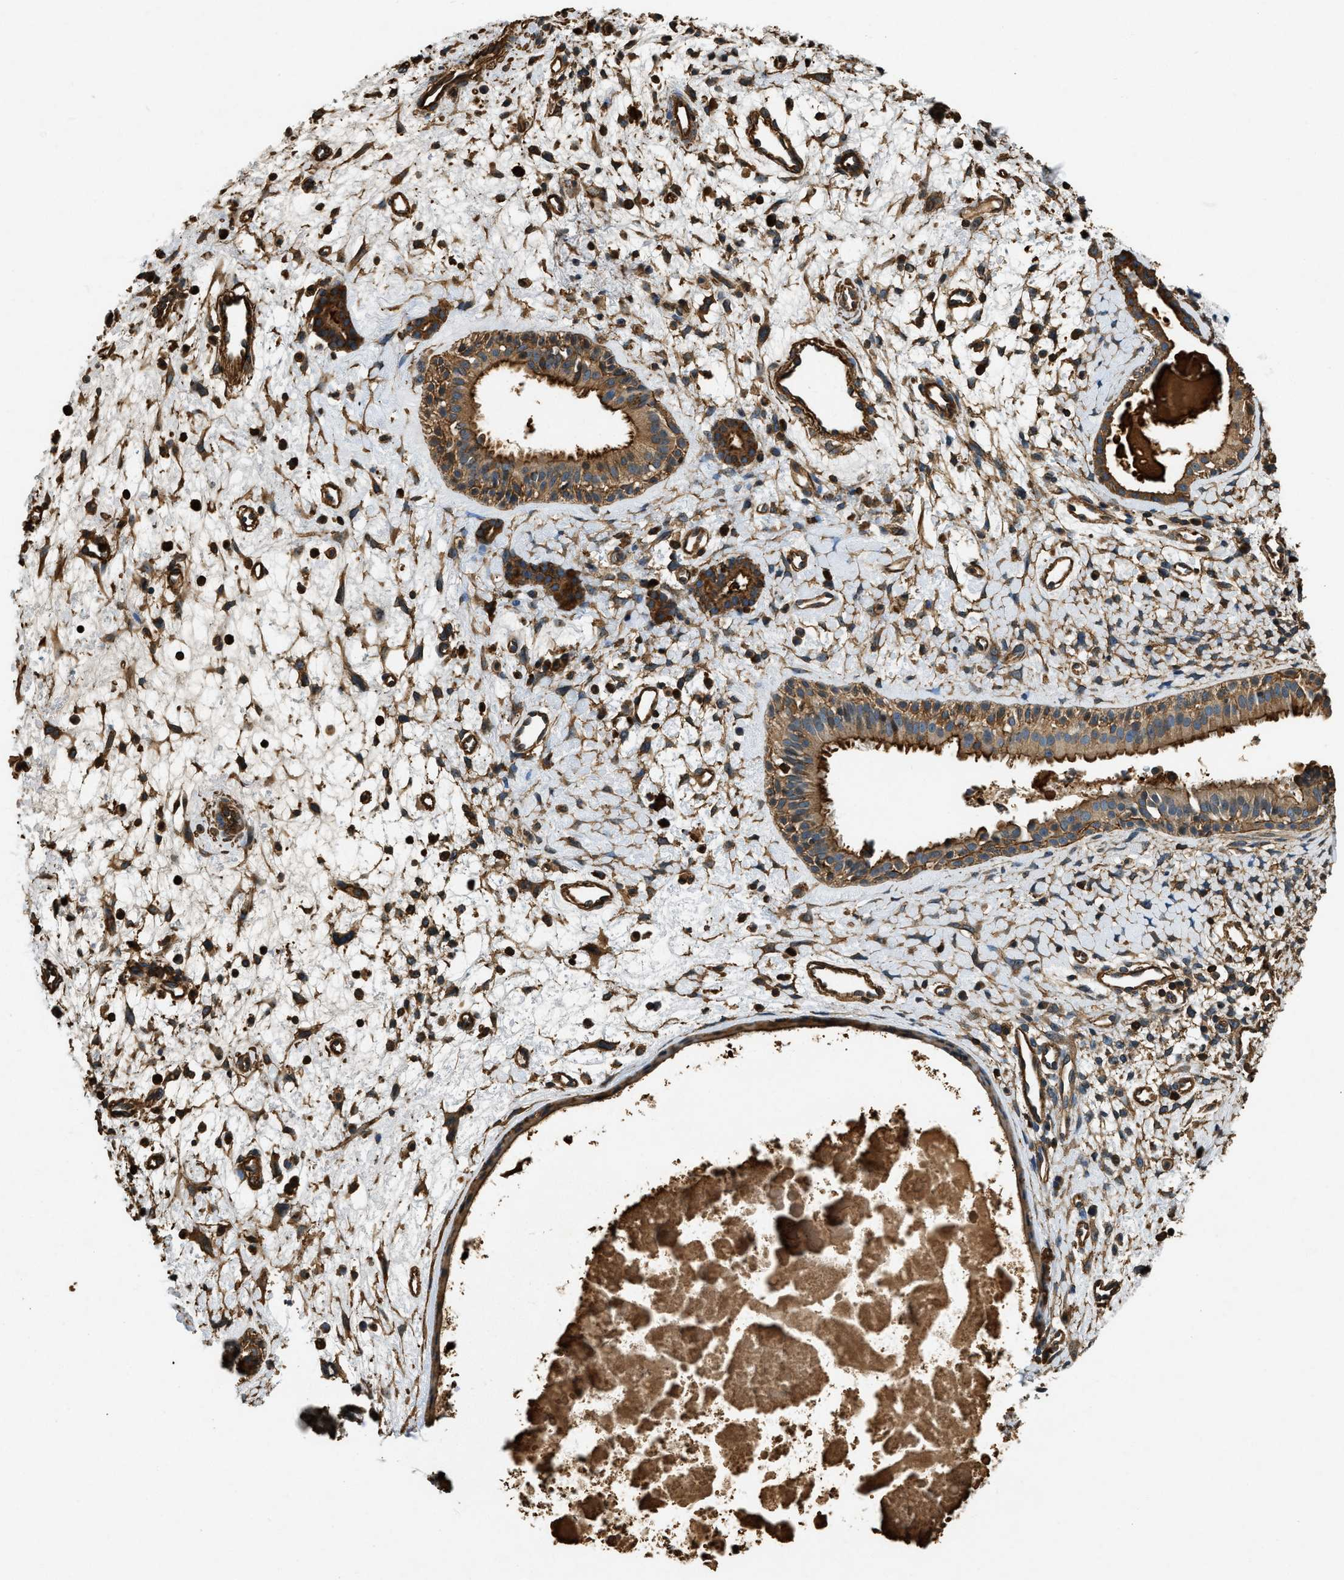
{"staining": {"intensity": "strong", "quantity": ">75%", "location": "cytoplasmic/membranous"}, "tissue": "nasopharynx", "cell_type": "Respiratory epithelial cells", "image_type": "normal", "snomed": [{"axis": "morphology", "description": "Normal tissue, NOS"}, {"axis": "topography", "description": "Nasopharynx"}], "caption": "Respiratory epithelial cells show strong cytoplasmic/membranous positivity in approximately >75% of cells in normal nasopharynx.", "gene": "YARS1", "patient": {"sex": "male", "age": 22}}